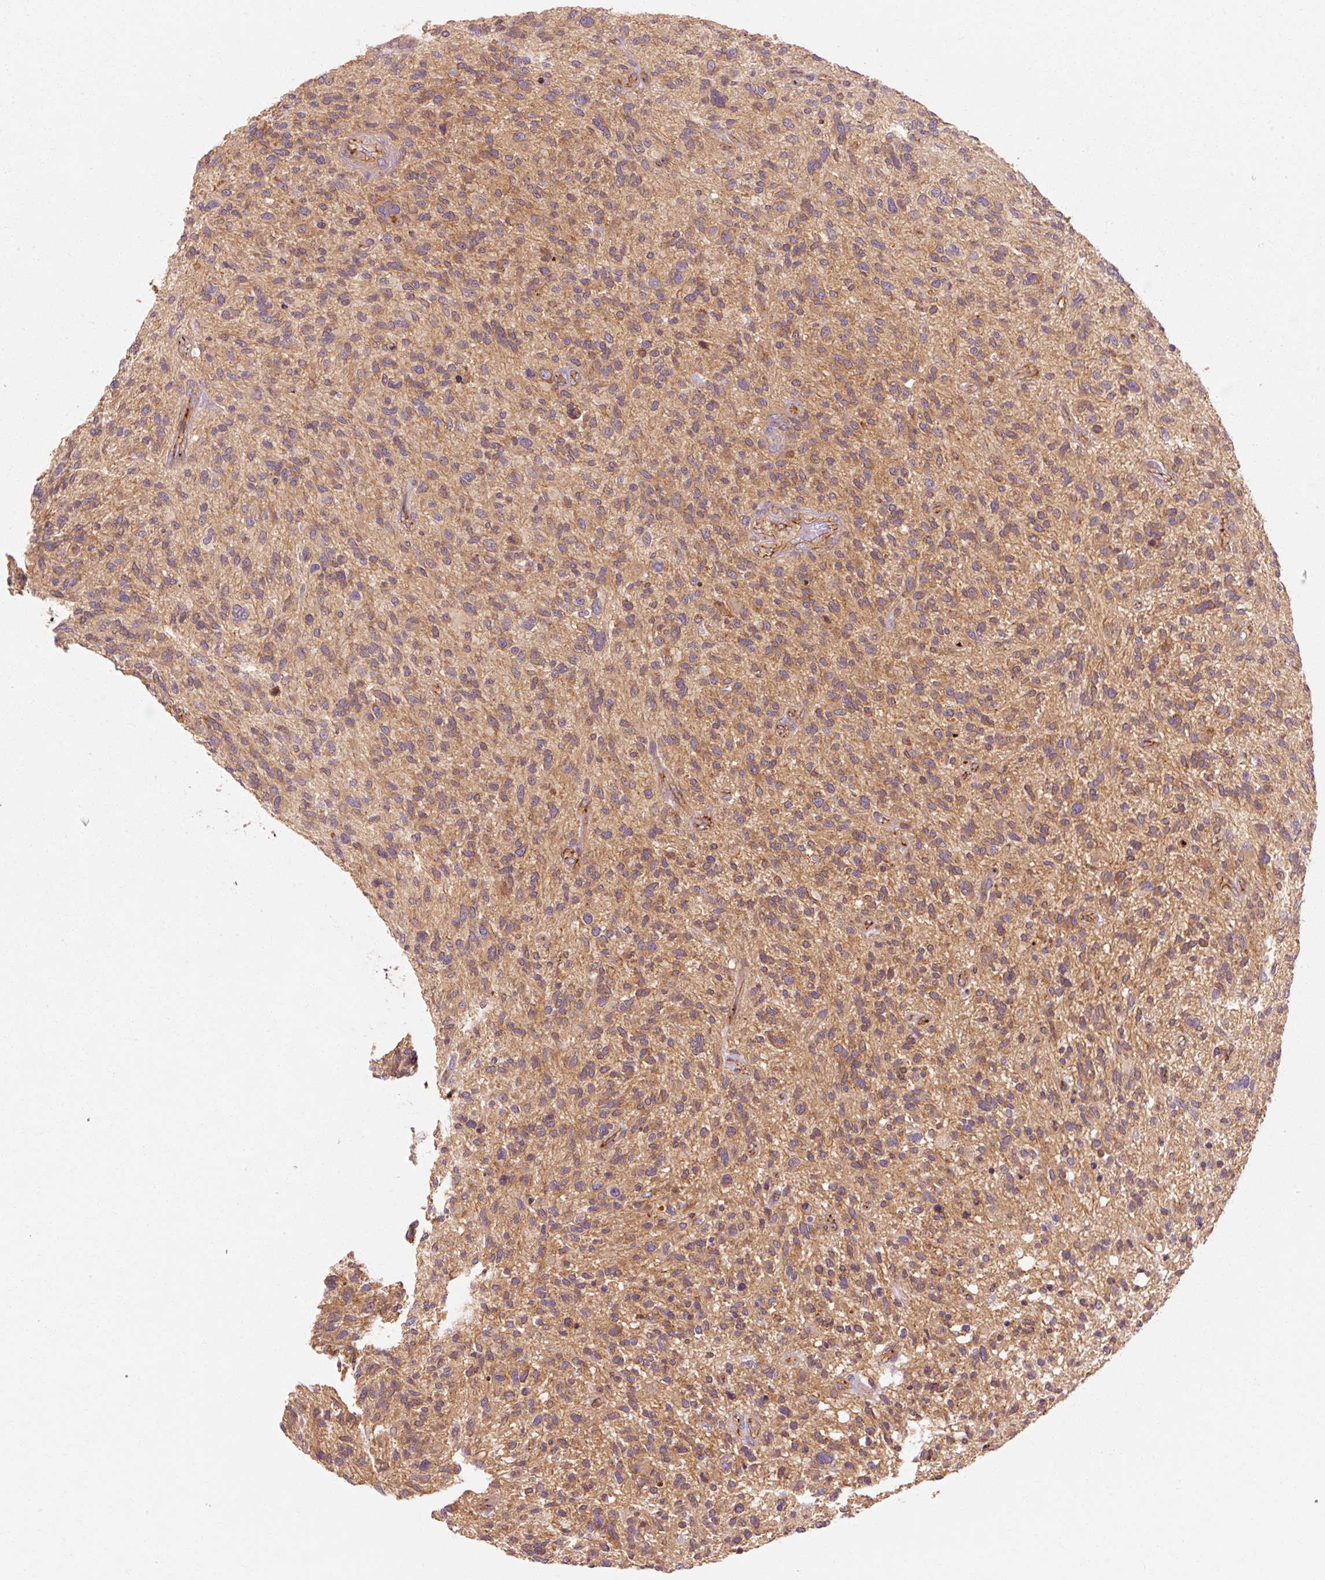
{"staining": {"intensity": "weak", "quantity": ">75%", "location": "cytoplasmic/membranous"}, "tissue": "glioma", "cell_type": "Tumor cells", "image_type": "cancer", "snomed": [{"axis": "morphology", "description": "Glioma, malignant, High grade"}, {"axis": "topography", "description": "Brain"}], "caption": "DAB immunohistochemical staining of human glioma reveals weak cytoplasmic/membranous protein staining in about >75% of tumor cells. (Brightfield microscopy of DAB IHC at high magnification).", "gene": "CTNNA1", "patient": {"sex": "male", "age": 47}}